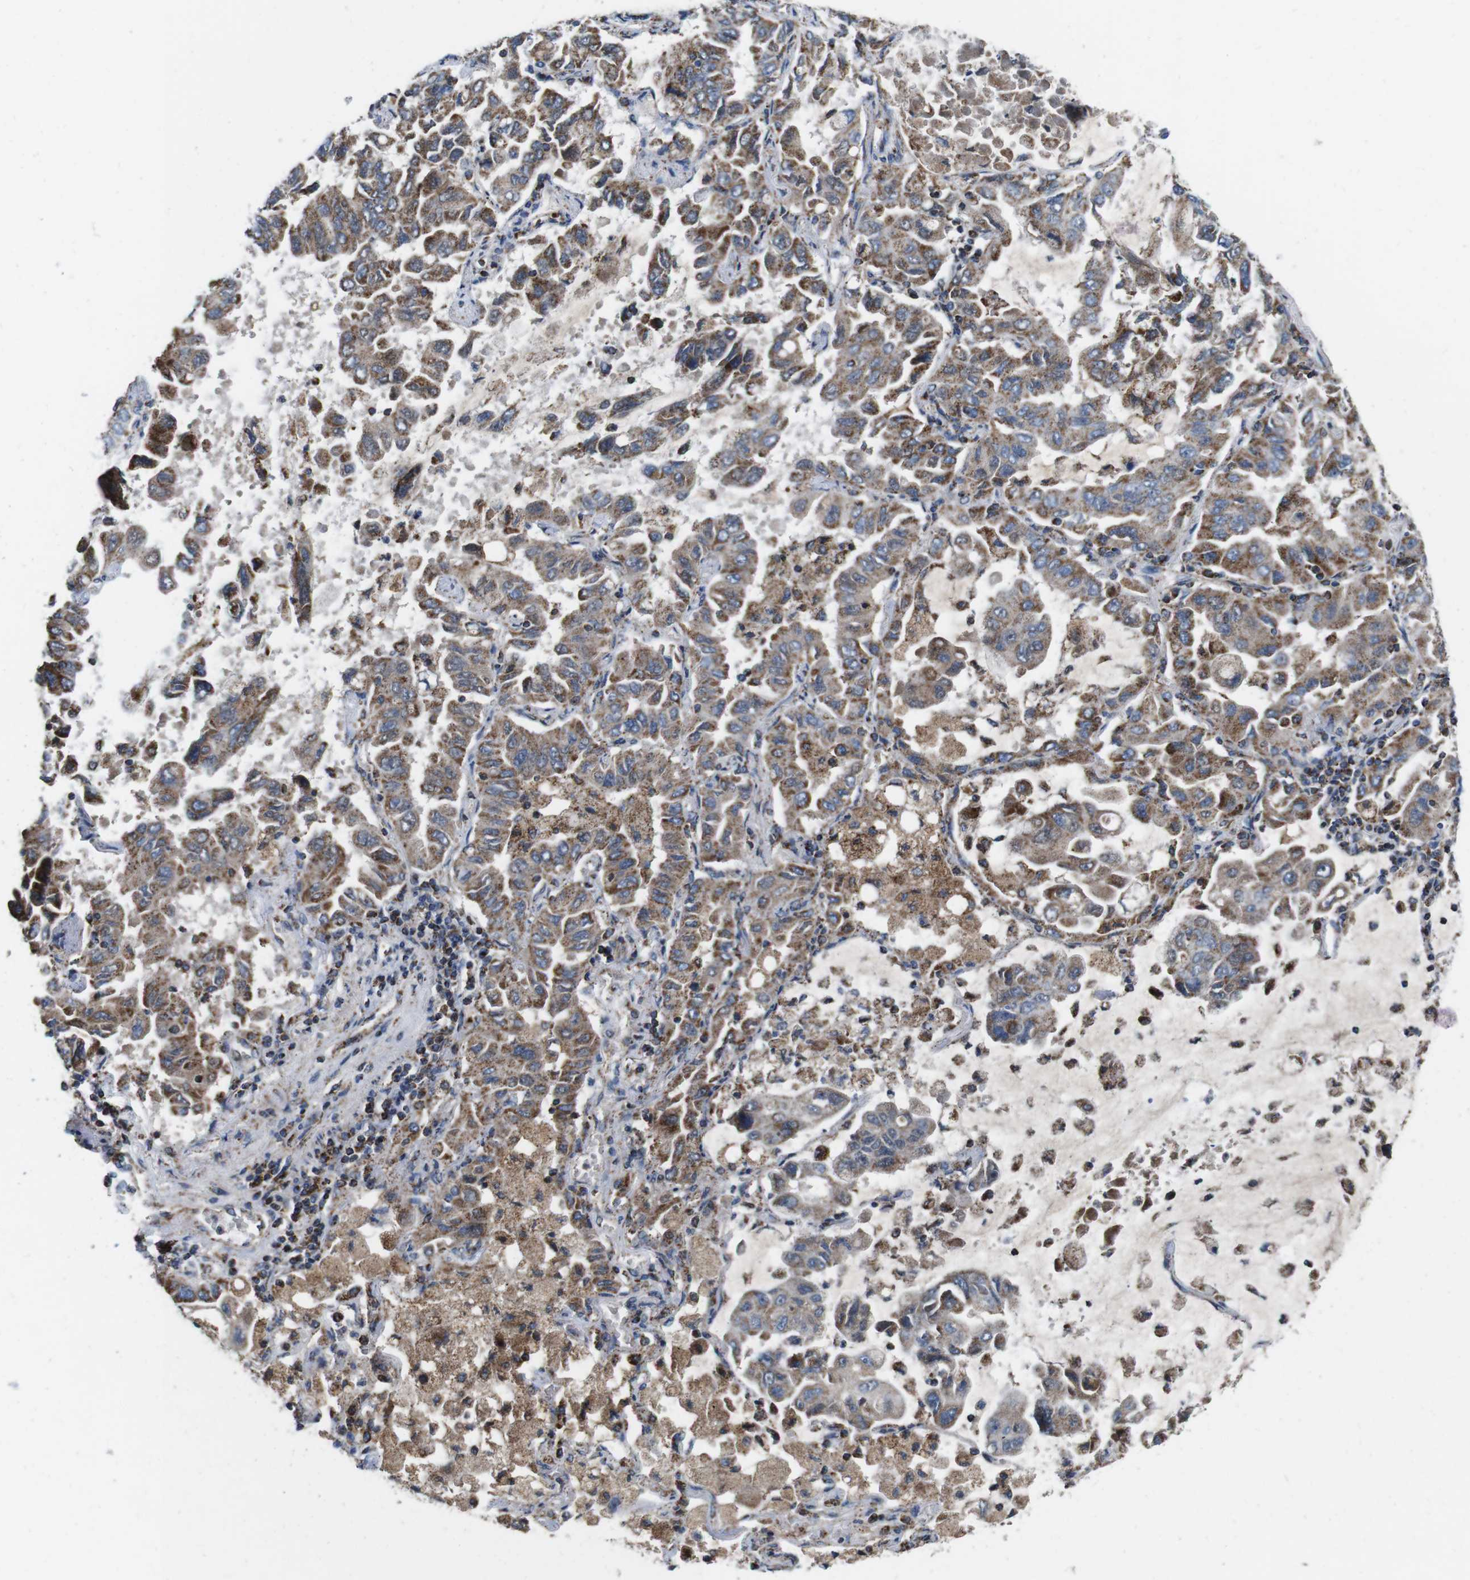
{"staining": {"intensity": "moderate", "quantity": ">75%", "location": "cytoplasmic/membranous"}, "tissue": "lung cancer", "cell_type": "Tumor cells", "image_type": "cancer", "snomed": [{"axis": "morphology", "description": "Adenocarcinoma, NOS"}, {"axis": "topography", "description": "Lung"}], "caption": "Brown immunohistochemical staining in human lung adenocarcinoma displays moderate cytoplasmic/membranous expression in about >75% of tumor cells. (DAB IHC, brown staining for protein, blue staining for nuclei).", "gene": "HK1", "patient": {"sex": "male", "age": 64}}